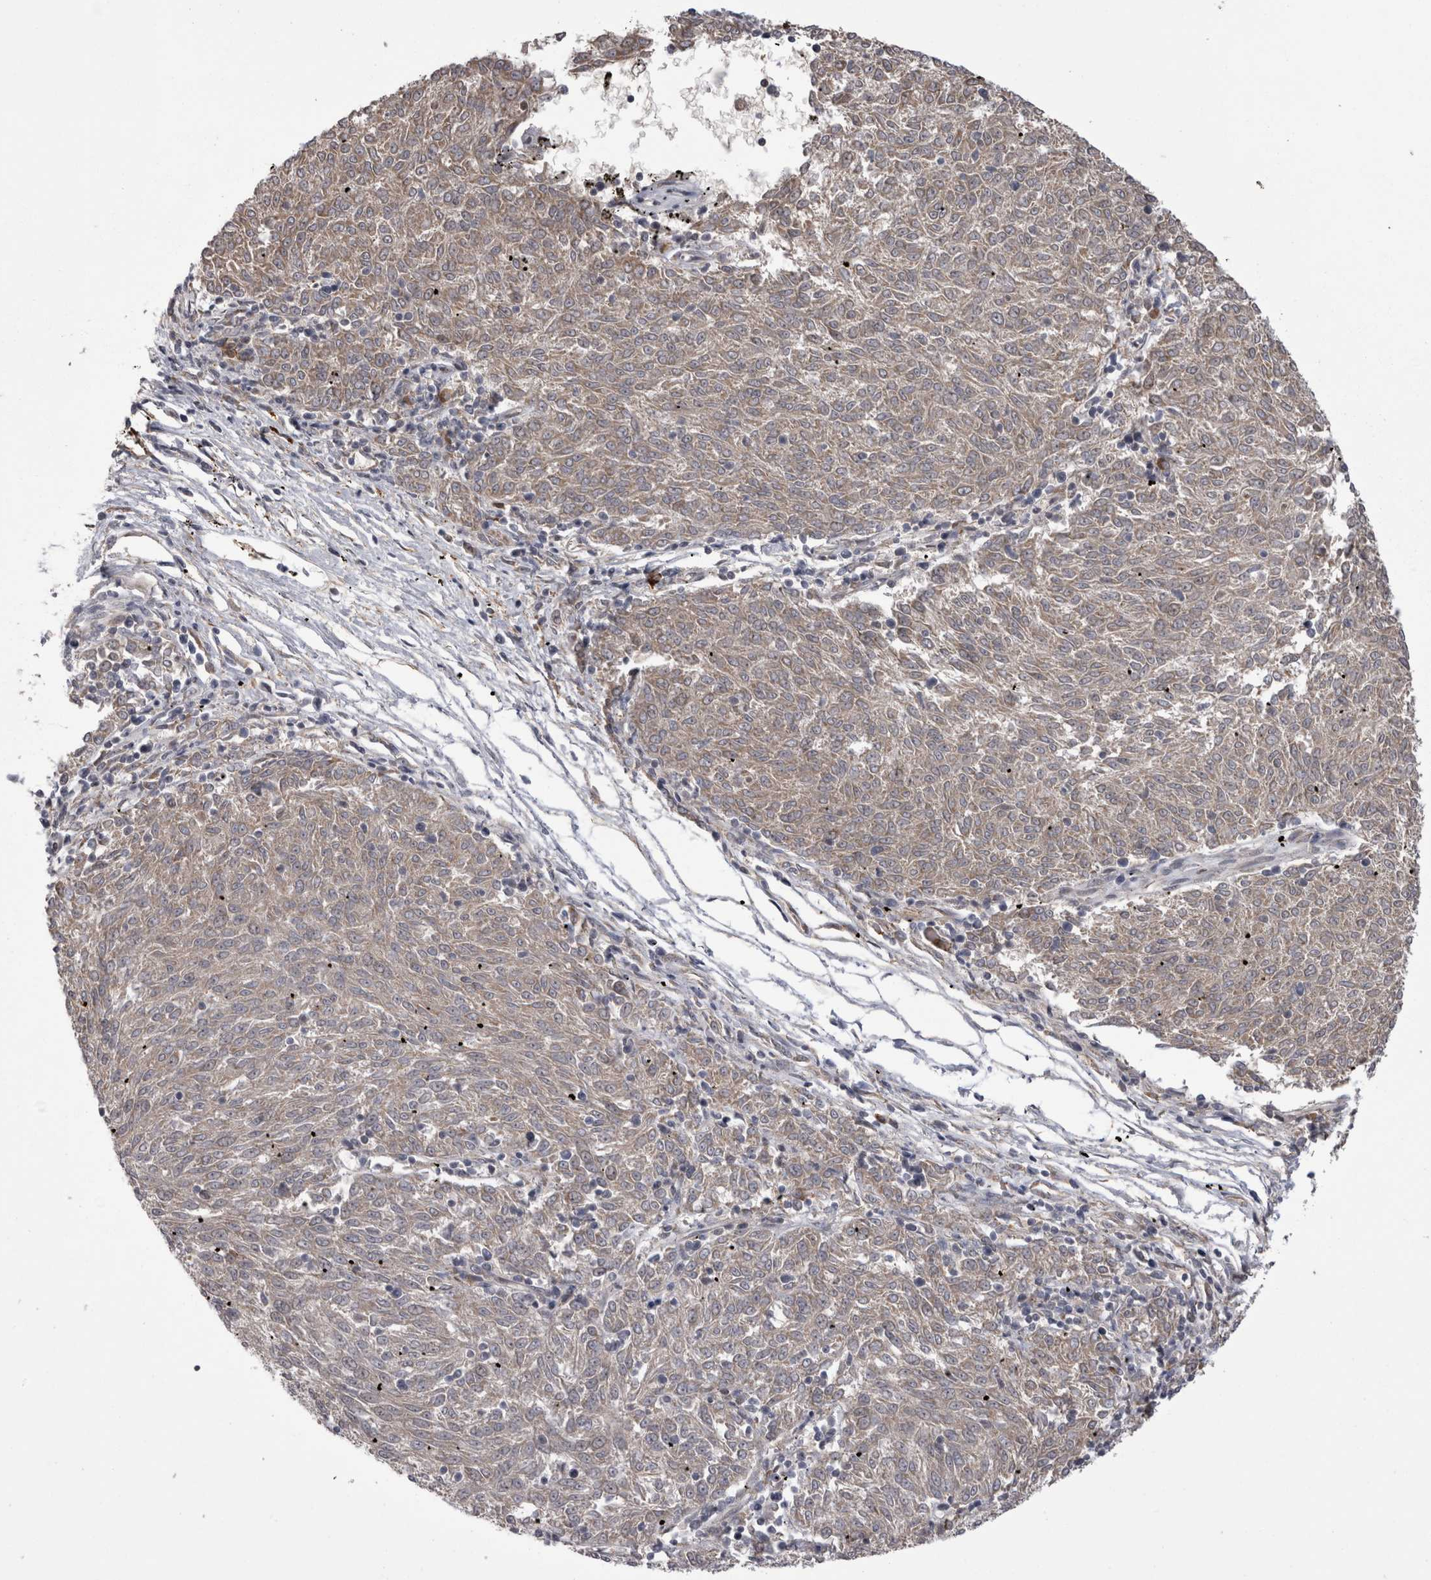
{"staining": {"intensity": "weak", "quantity": ">75%", "location": "cytoplasmic/membranous"}, "tissue": "melanoma", "cell_type": "Tumor cells", "image_type": "cancer", "snomed": [{"axis": "morphology", "description": "Malignant melanoma, NOS"}, {"axis": "topography", "description": "Skin"}], "caption": "Brown immunohistochemical staining in human melanoma exhibits weak cytoplasmic/membranous expression in about >75% of tumor cells. Using DAB (3,3'-diaminobenzidine) (brown) and hematoxylin (blue) stains, captured at high magnification using brightfield microscopy.", "gene": "CHIC2", "patient": {"sex": "female", "age": 72}}